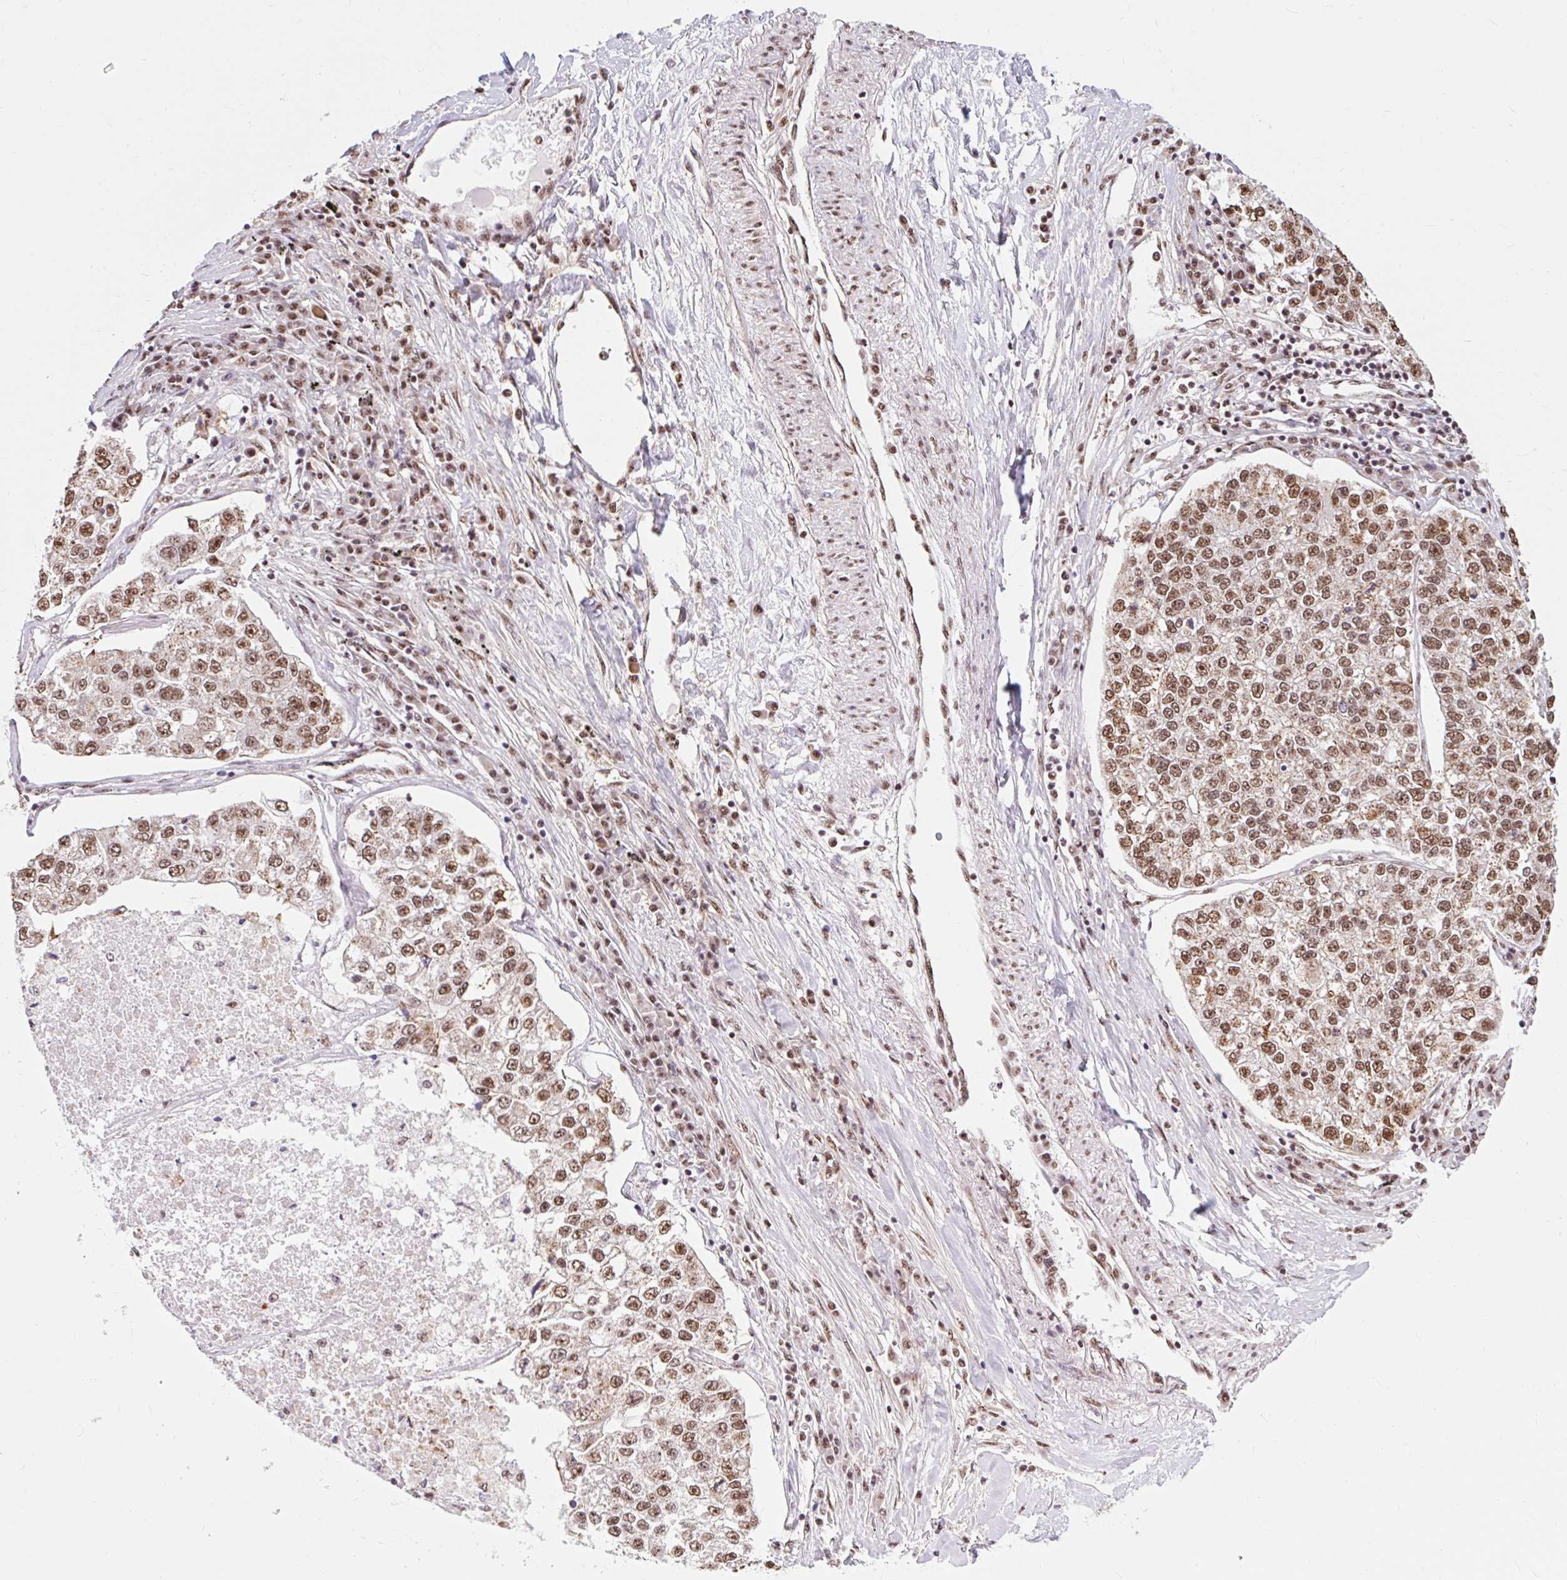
{"staining": {"intensity": "moderate", "quantity": ">75%", "location": "nuclear"}, "tissue": "lung cancer", "cell_type": "Tumor cells", "image_type": "cancer", "snomed": [{"axis": "morphology", "description": "Adenocarcinoma, NOS"}, {"axis": "topography", "description": "Lung"}], "caption": "Human lung cancer stained with a brown dye displays moderate nuclear positive positivity in about >75% of tumor cells.", "gene": "BICRA", "patient": {"sex": "male", "age": 49}}